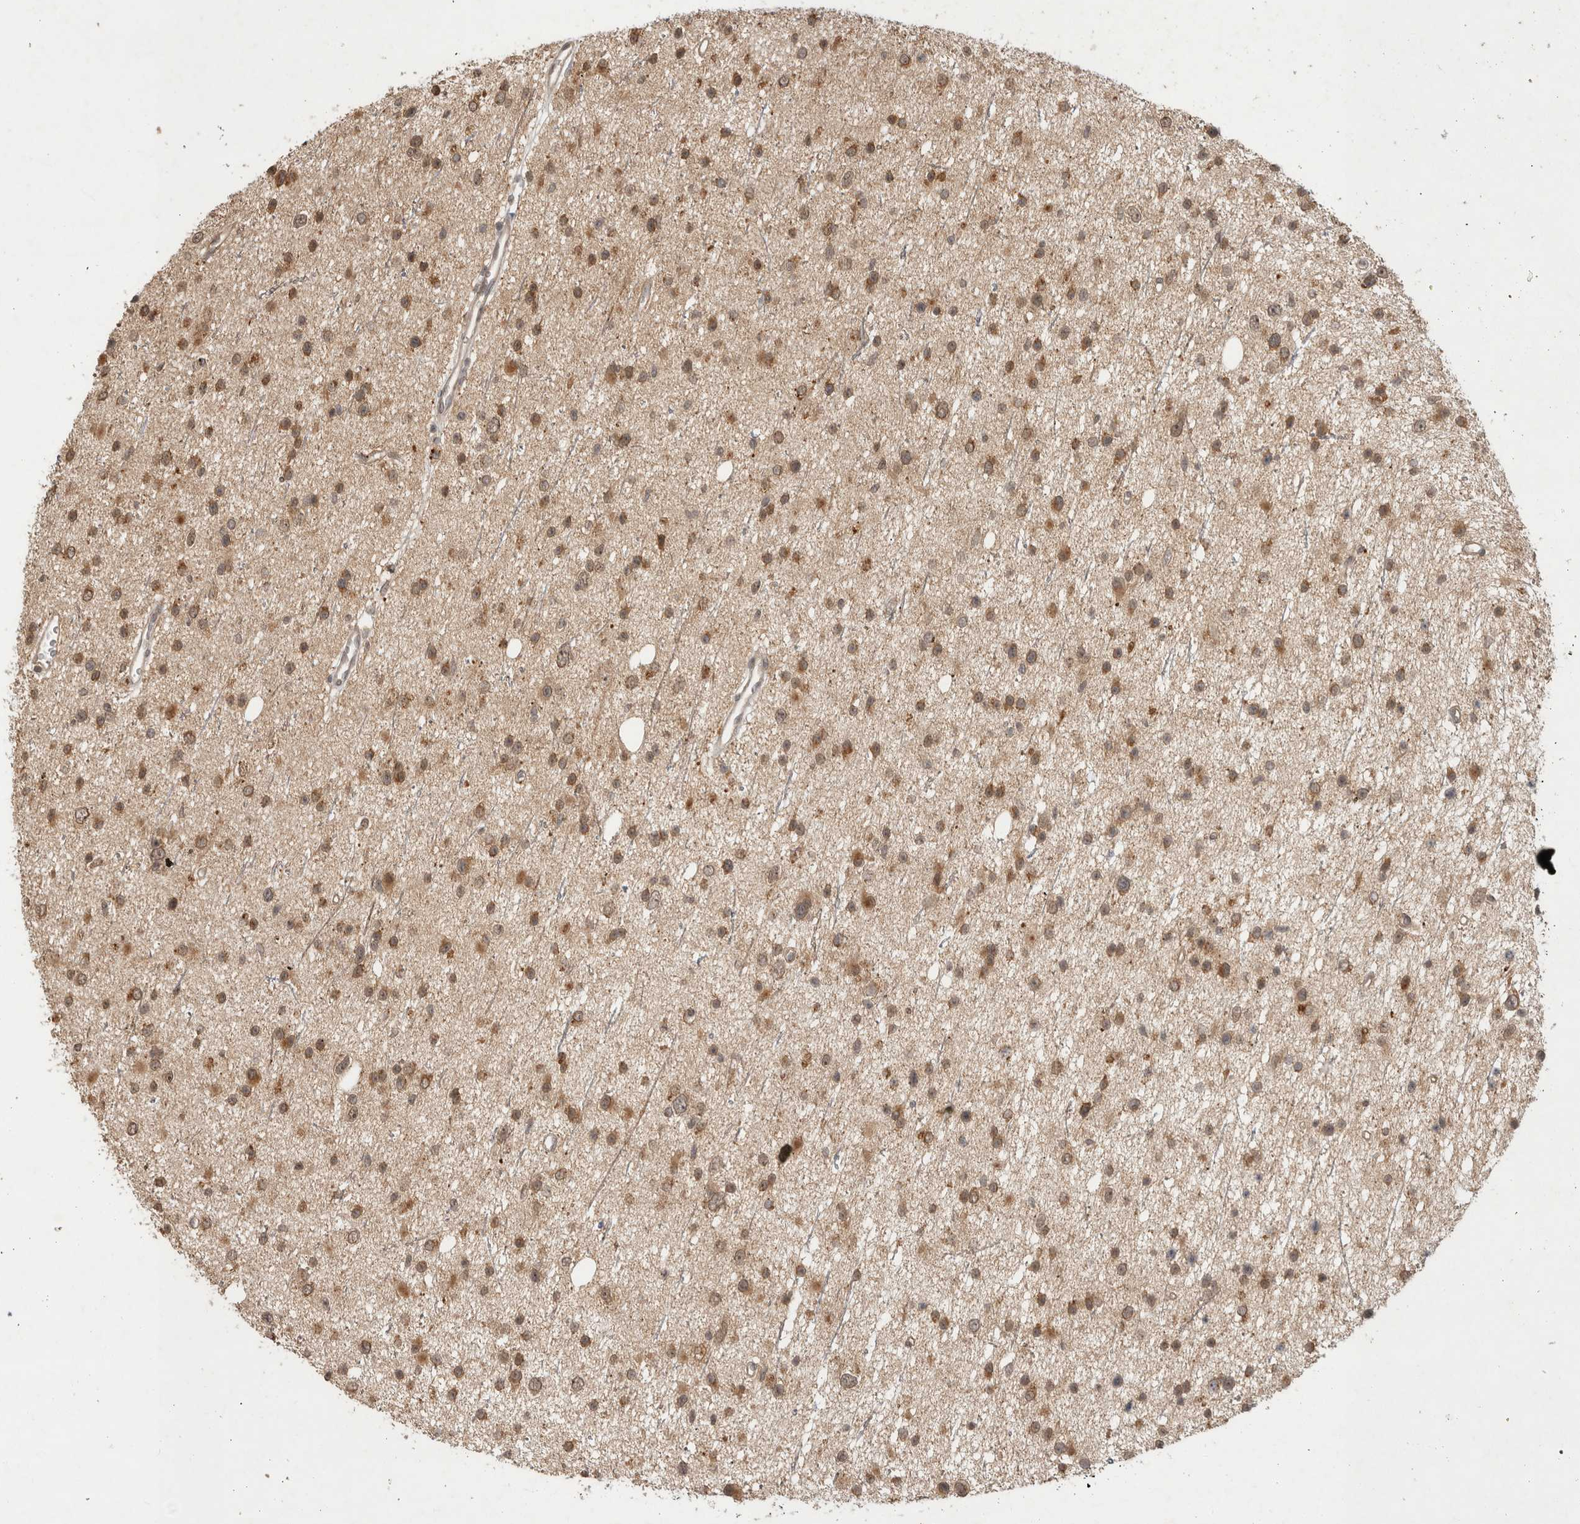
{"staining": {"intensity": "moderate", "quantity": ">75%", "location": "cytoplasmic/membranous"}, "tissue": "glioma", "cell_type": "Tumor cells", "image_type": "cancer", "snomed": [{"axis": "morphology", "description": "Glioma, malignant, Low grade"}, {"axis": "topography", "description": "Cerebral cortex"}], "caption": "Immunohistochemistry photomicrograph of human malignant glioma (low-grade) stained for a protein (brown), which demonstrates medium levels of moderate cytoplasmic/membranous positivity in approximately >75% of tumor cells.", "gene": "PITPNC1", "patient": {"sex": "female", "age": 39}}